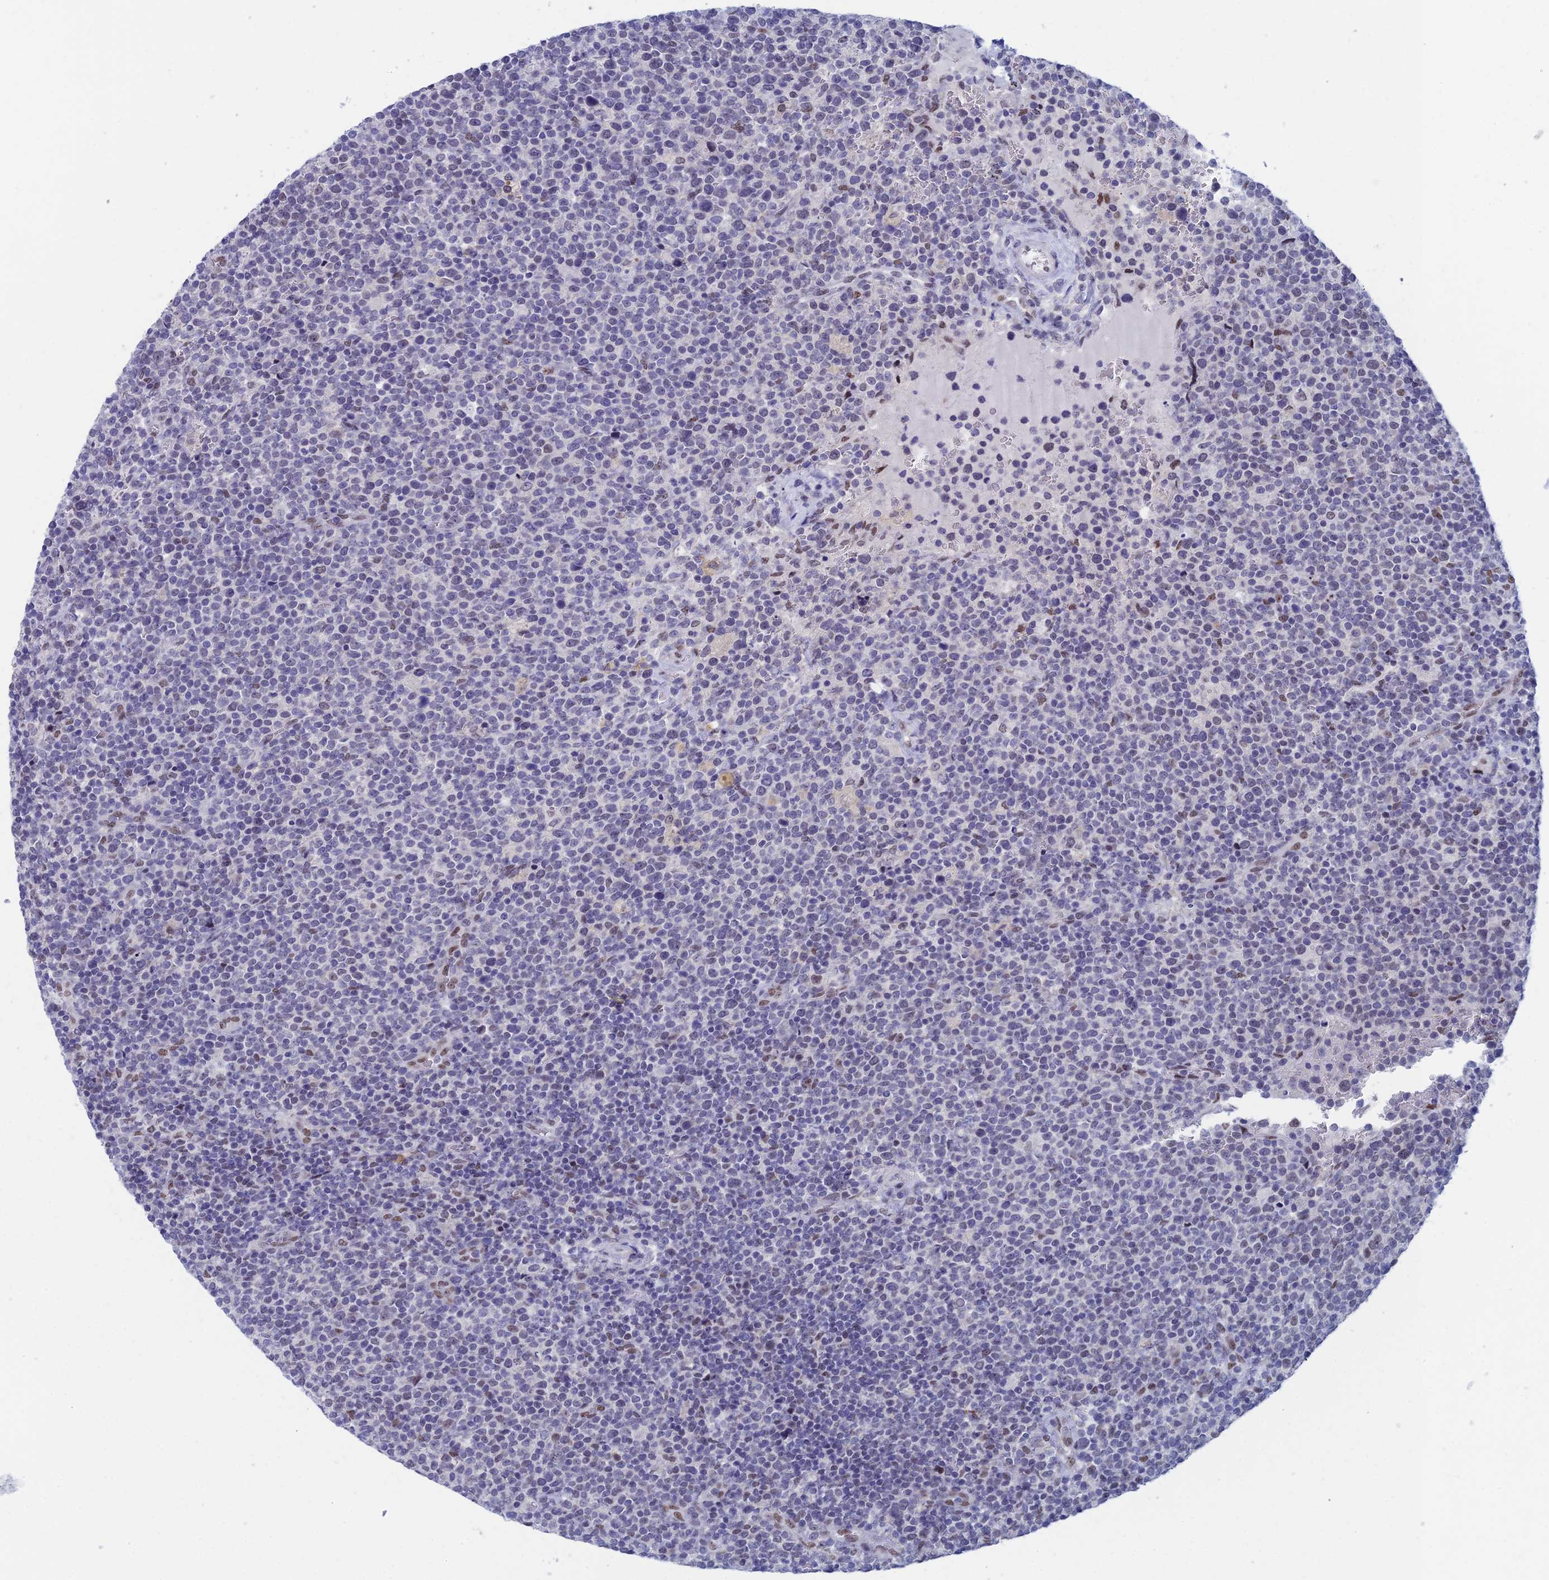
{"staining": {"intensity": "negative", "quantity": "none", "location": "none"}, "tissue": "lymphoma", "cell_type": "Tumor cells", "image_type": "cancer", "snomed": [{"axis": "morphology", "description": "Malignant lymphoma, non-Hodgkin's type, High grade"}, {"axis": "topography", "description": "Lymph node"}], "caption": "Immunohistochemical staining of lymphoma displays no significant expression in tumor cells. The staining is performed using DAB (3,3'-diaminobenzidine) brown chromogen with nuclei counter-stained in using hematoxylin.", "gene": "NABP2", "patient": {"sex": "male", "age": 61}}